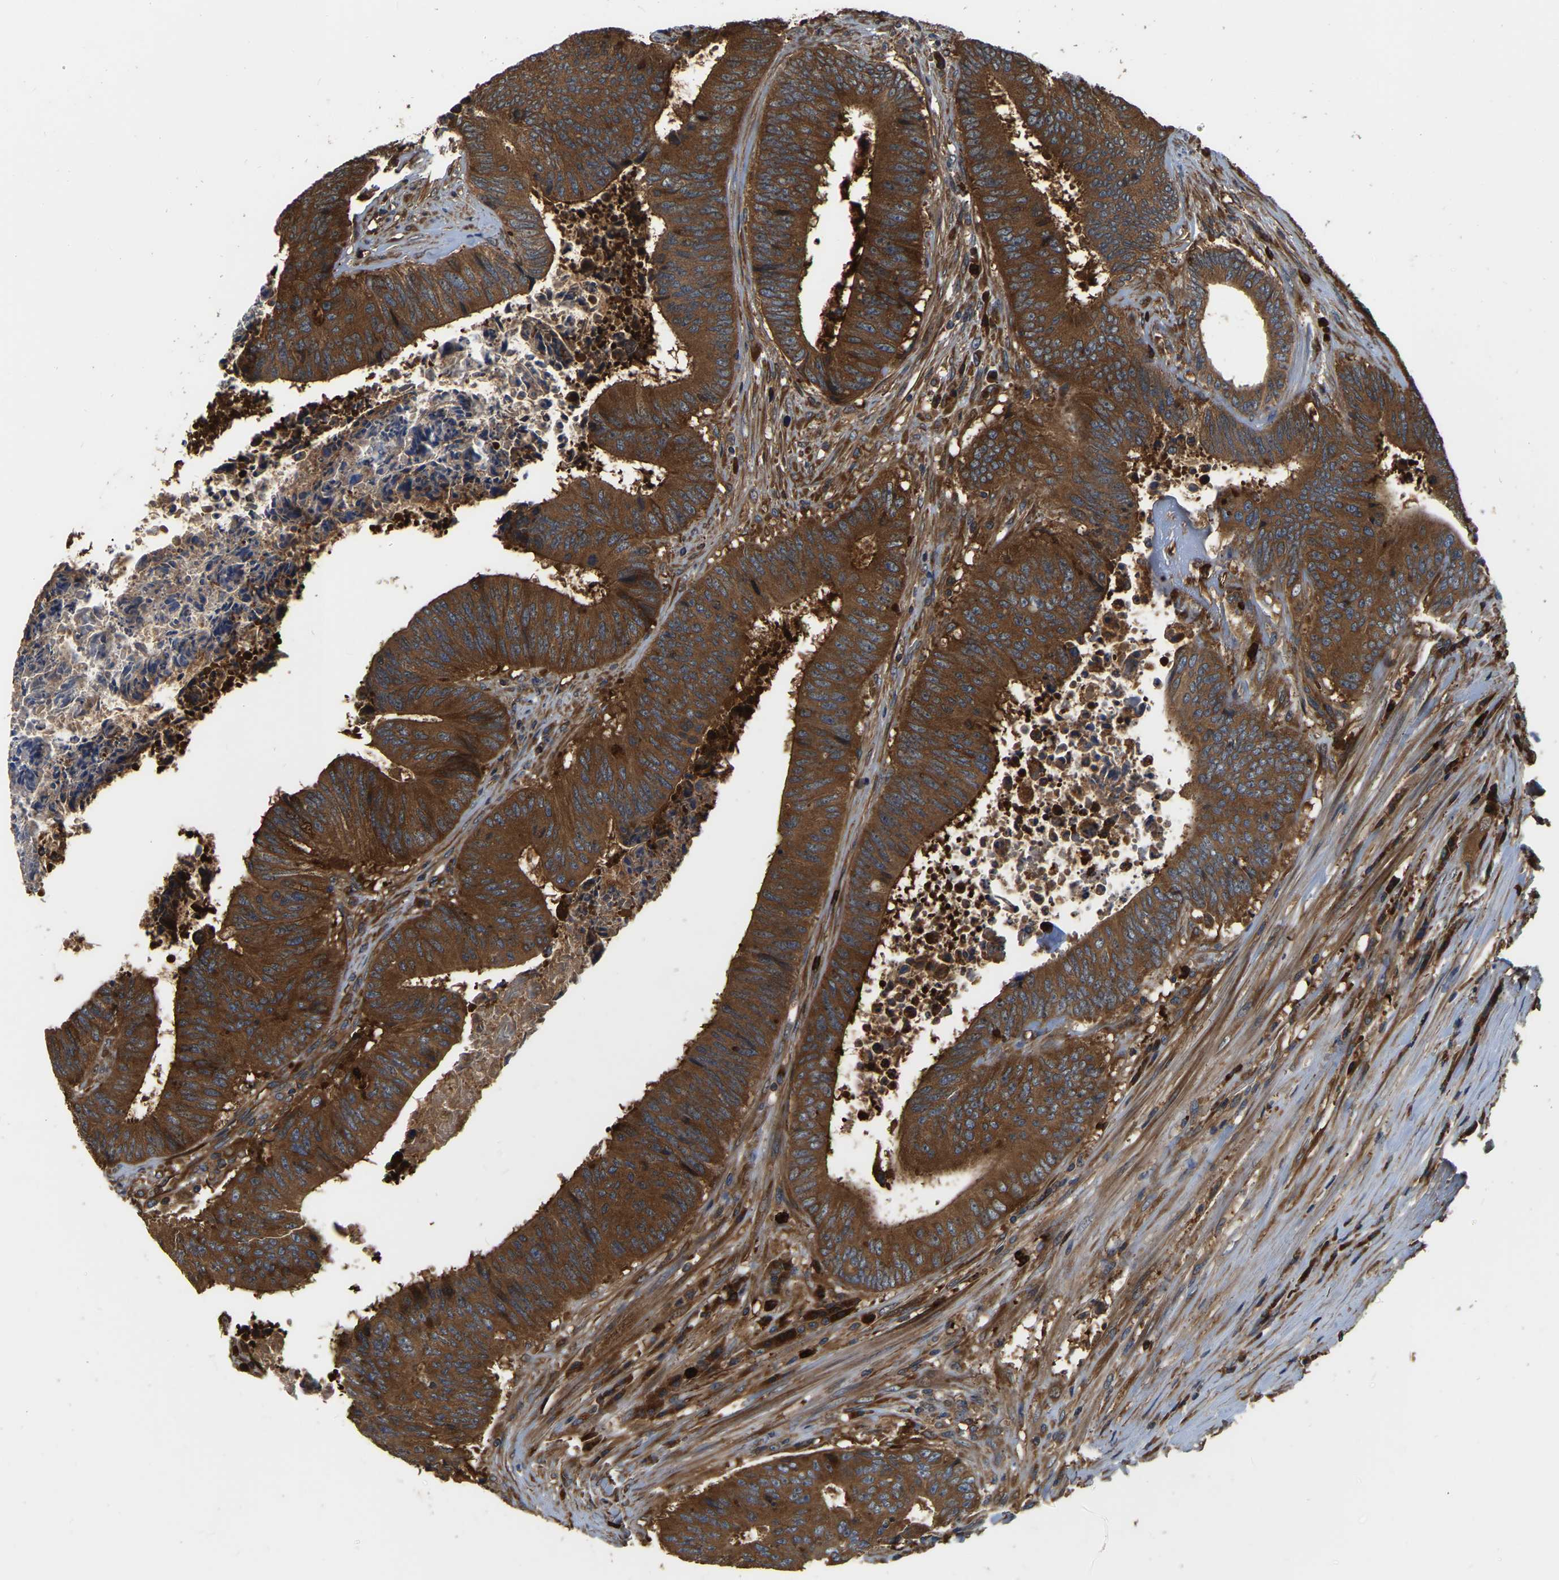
{"staining": {"intensity": "strong", "quantity": ">75%", "location": "cytoplasmic/membranous"}, "tissue": "colorectal cancer", "cell_type": "Tumor cells", "image_type": "cancer", "snomed": [{"axis": "morphology", "description": "Adenocarcinoma, NOS"}, {"axis": "topography", "description": "Rectum"}], "caption": "A histopathology image of colorectal cancer stained for a protein shows strong cytoplasmic/membranous brown staining in tumor cells.", "gene": "GARS1", "patient": {"sex": "male", "age": 72}}